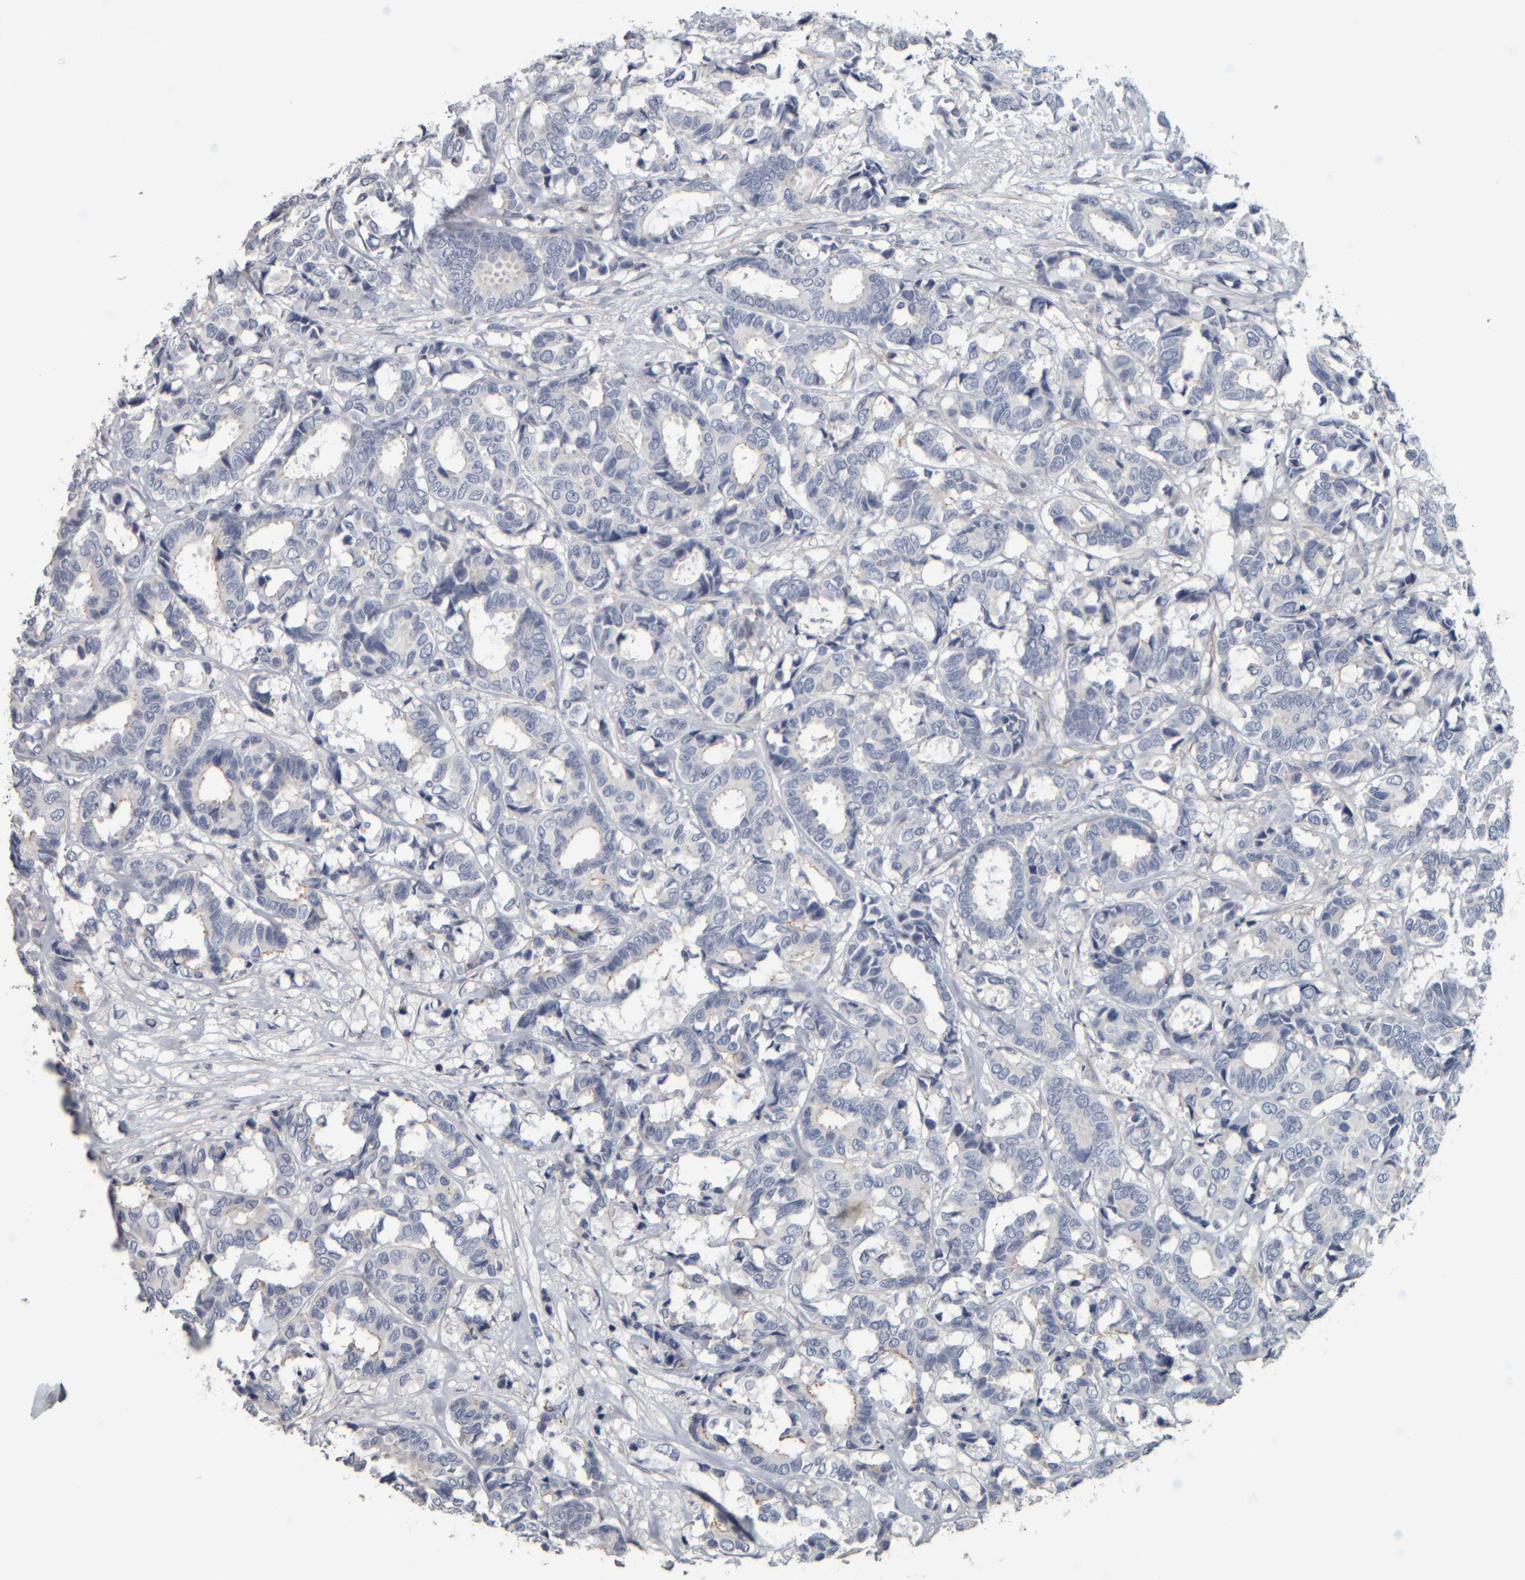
{"staining": {"intensity": "negative", "quantity": "none", "location": "none"}, "tissue": "breast cancer", "cell_type": "Tumor cells", "image_type": "cancer", "snomed": [{"axis": "morphology", "description": "Duct carcinoma"}, {"axis": "topography", "description": "Breast"}], "caption": "DAB (3,3'-diaminobenzidine) immunohistochemical staining of breast cancer (invasive ductal carcinoma) demonstrates no significant expression in tumor cells.", "gene": "CAVIN4", "patient": {"sex": "female", "age": 87}}